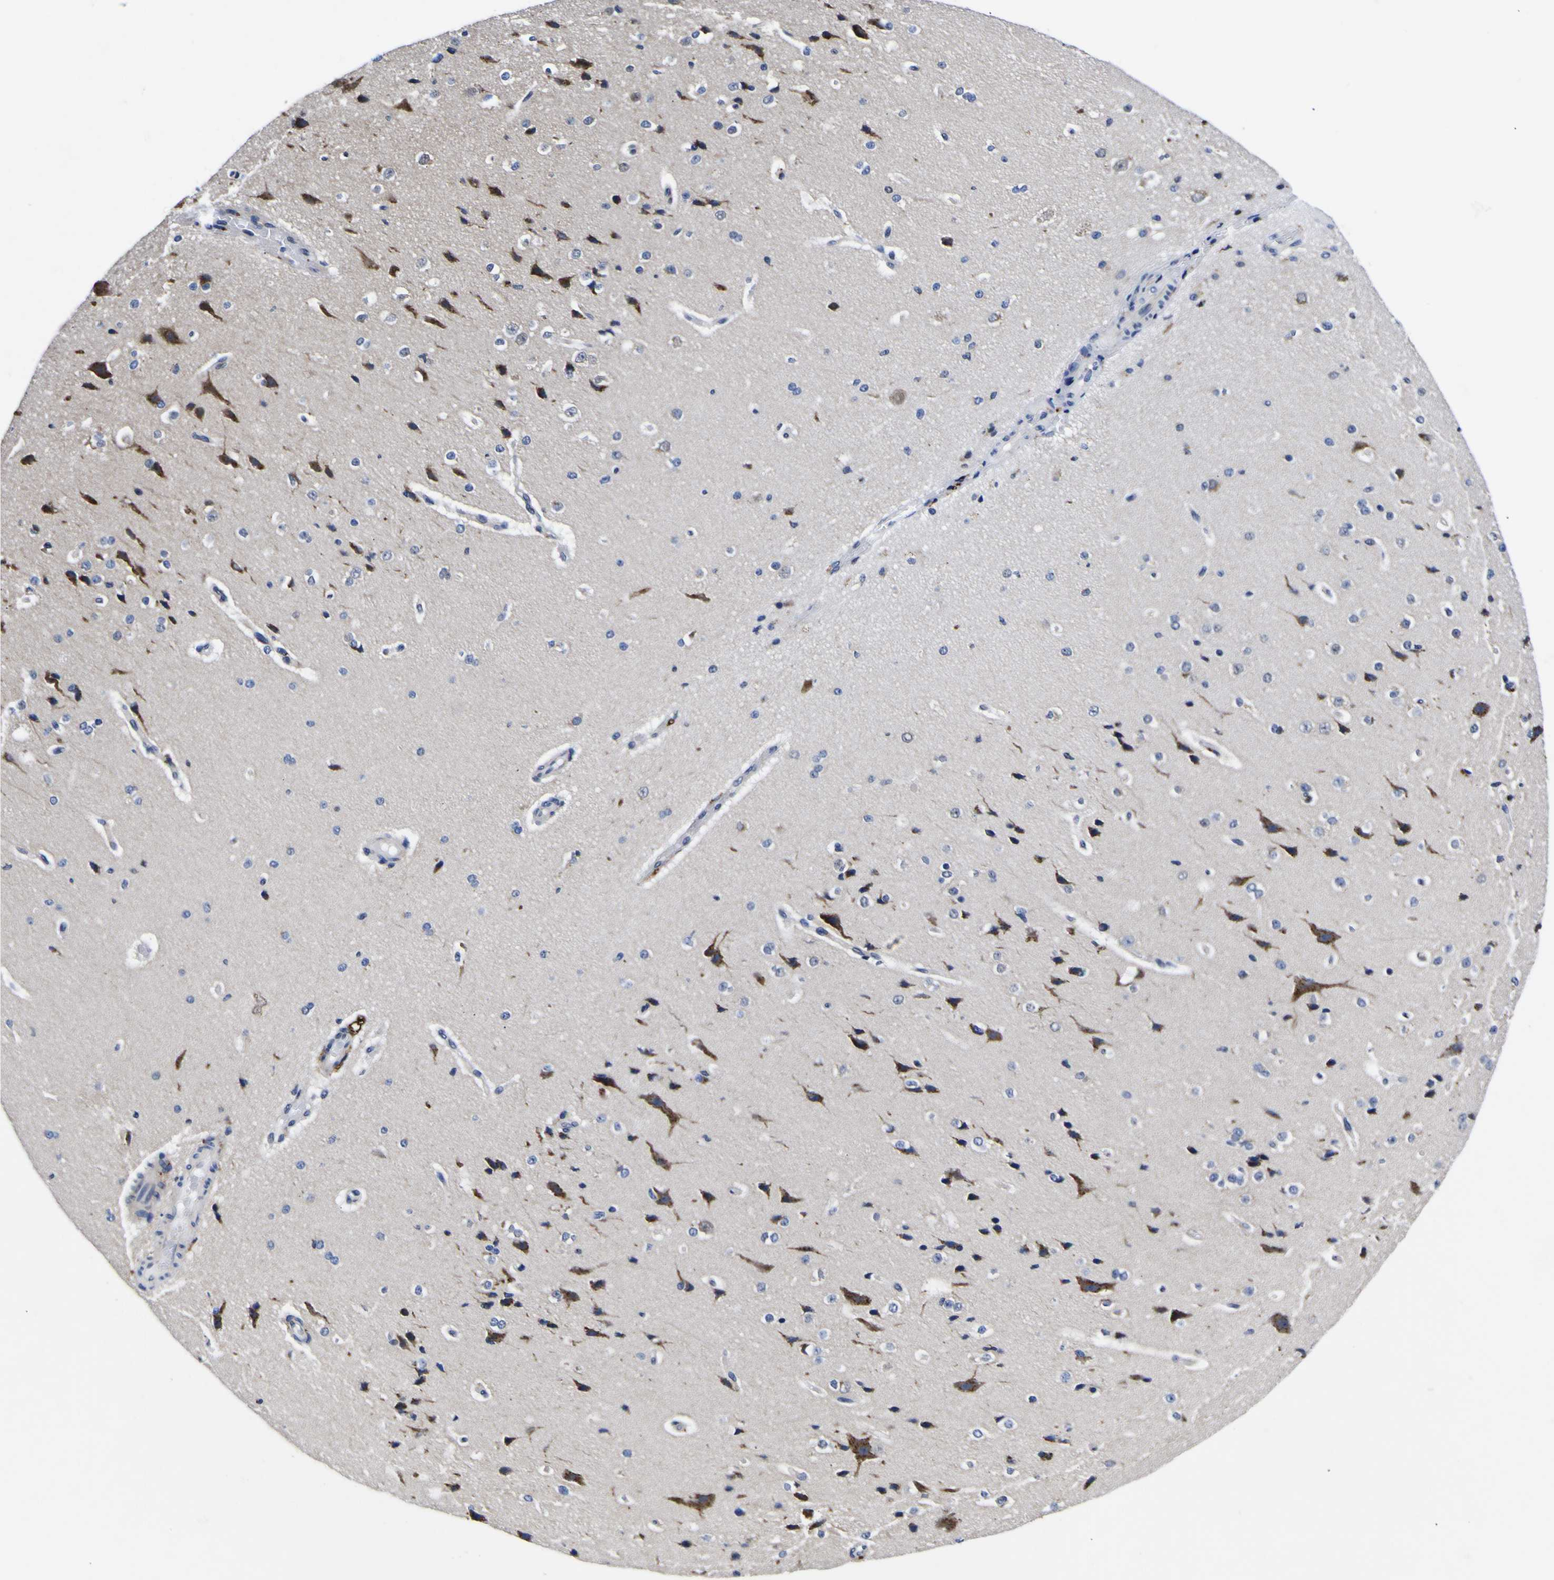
{"staining": {"intensity": "negative", "quantity": "none", "location": "none"}, "tissue": "cerebral cortex", "cell_type": "Endothelial cells", "image_type": "normal", "snomed": [{"axis": "morphology", "description": "Normal tissue, NOS"}, {"axis": "morphology", "description": "Developmental malformation"}, {"axis": "topography", "description": "Cerebral cortex"}], "caption": "DAB (3,3'-diaminobenzidine) immunohistochemical staining of normal cerebral cortex shows no significant staining in endothelial cells. Nuclei are stained in blue.", "gene": "IGFLR1", "patient": {"sex": "female", "age": 30}}